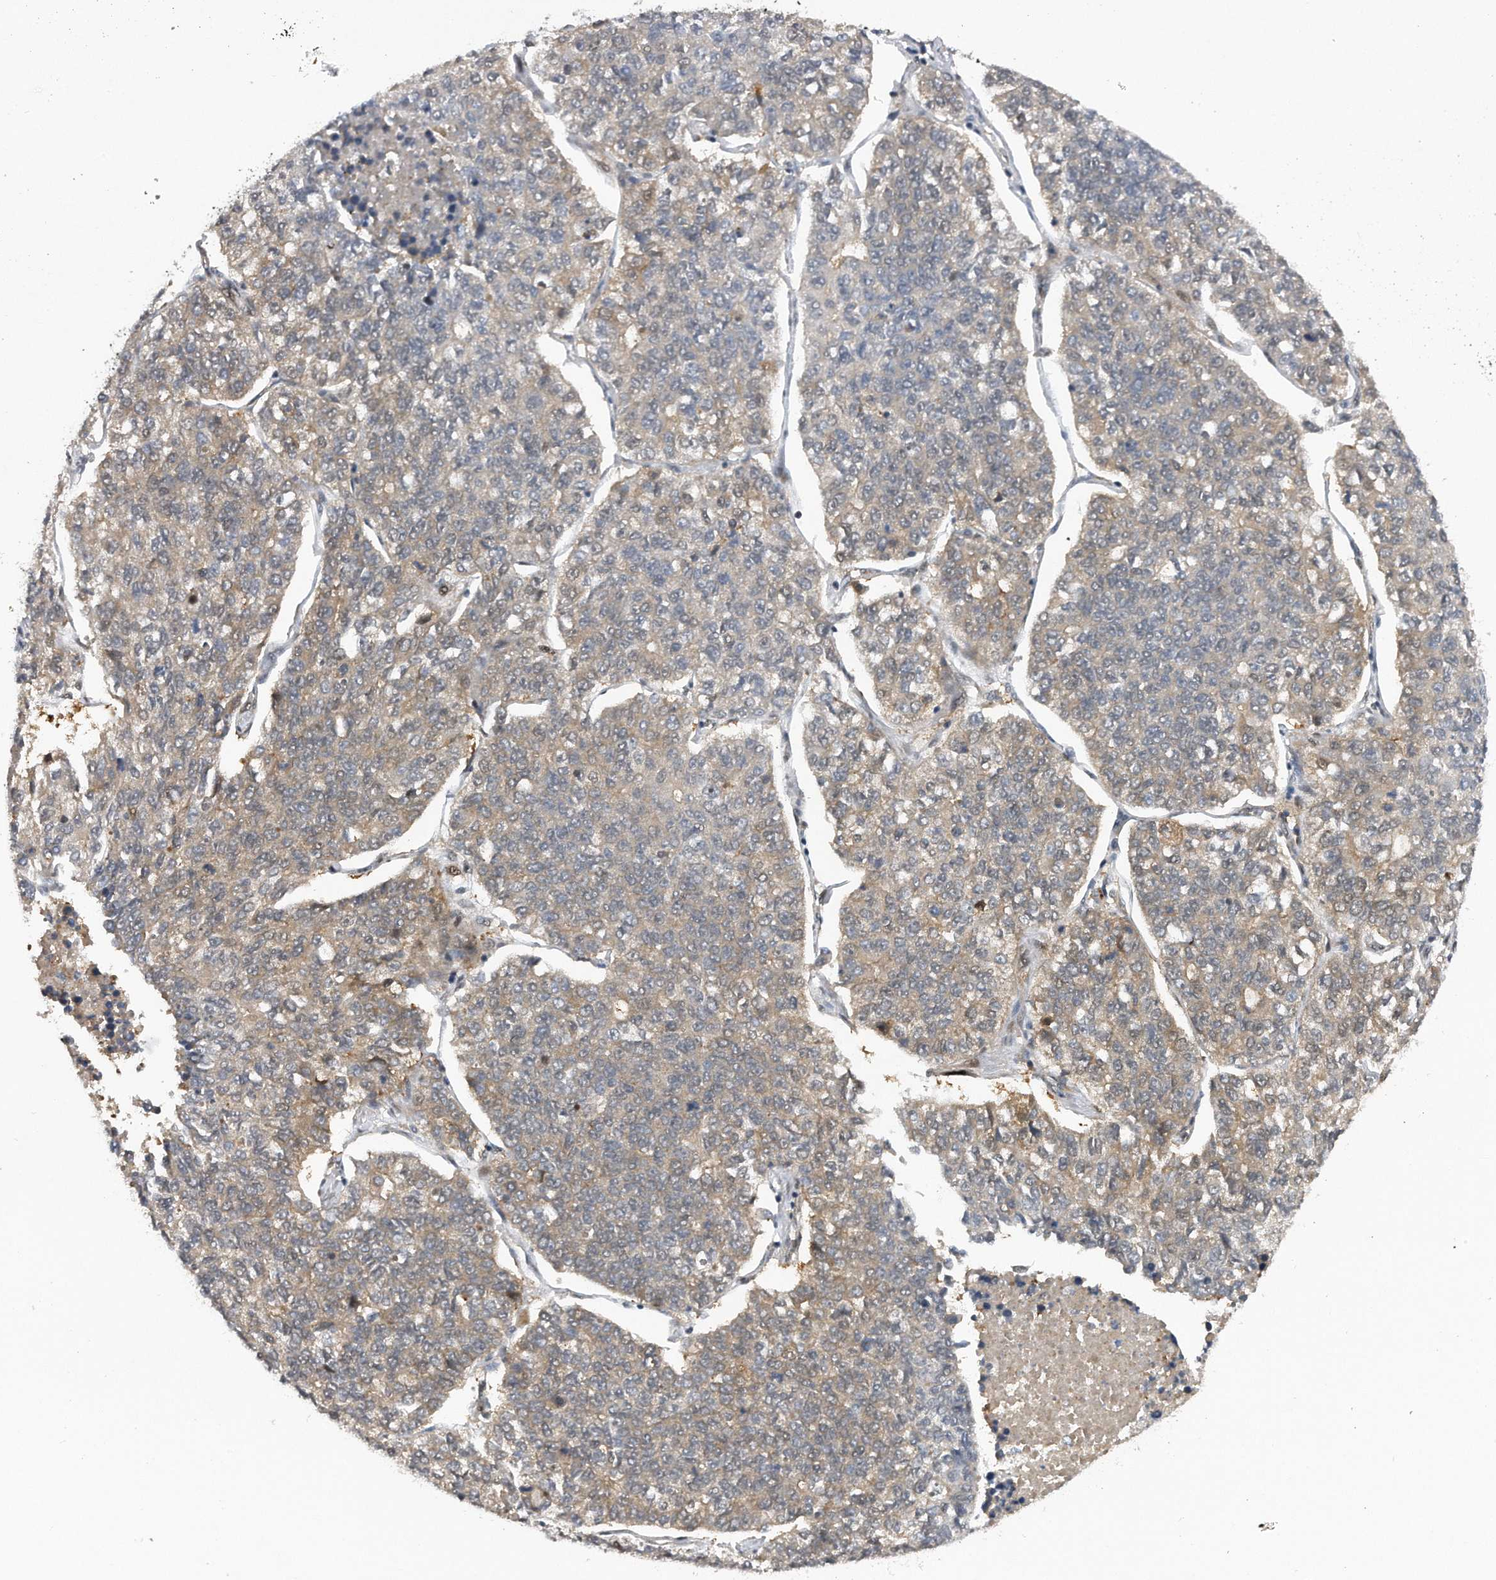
{"staining": {"intensity": "weak", "quantity": "<25%", "location": "cytoplasmic/membranous"}, "tissue": "lung cancer", "cell_type": "Tumor cells", "image_type": "cancer", "snomed": [{"axis": "morphology", "description": "Adenocarcinoma, NOS"}, {"axis": "topography", "description": "Lung"}], "caption": "Immunohistochemistry (IHC) image of adenocarcinoma (lung) stained for a protein (brown), which demonstrates no positivity in tumor cells.", "gene": "RWDD2A", "patient": {"sex": "male", "age": 49}}